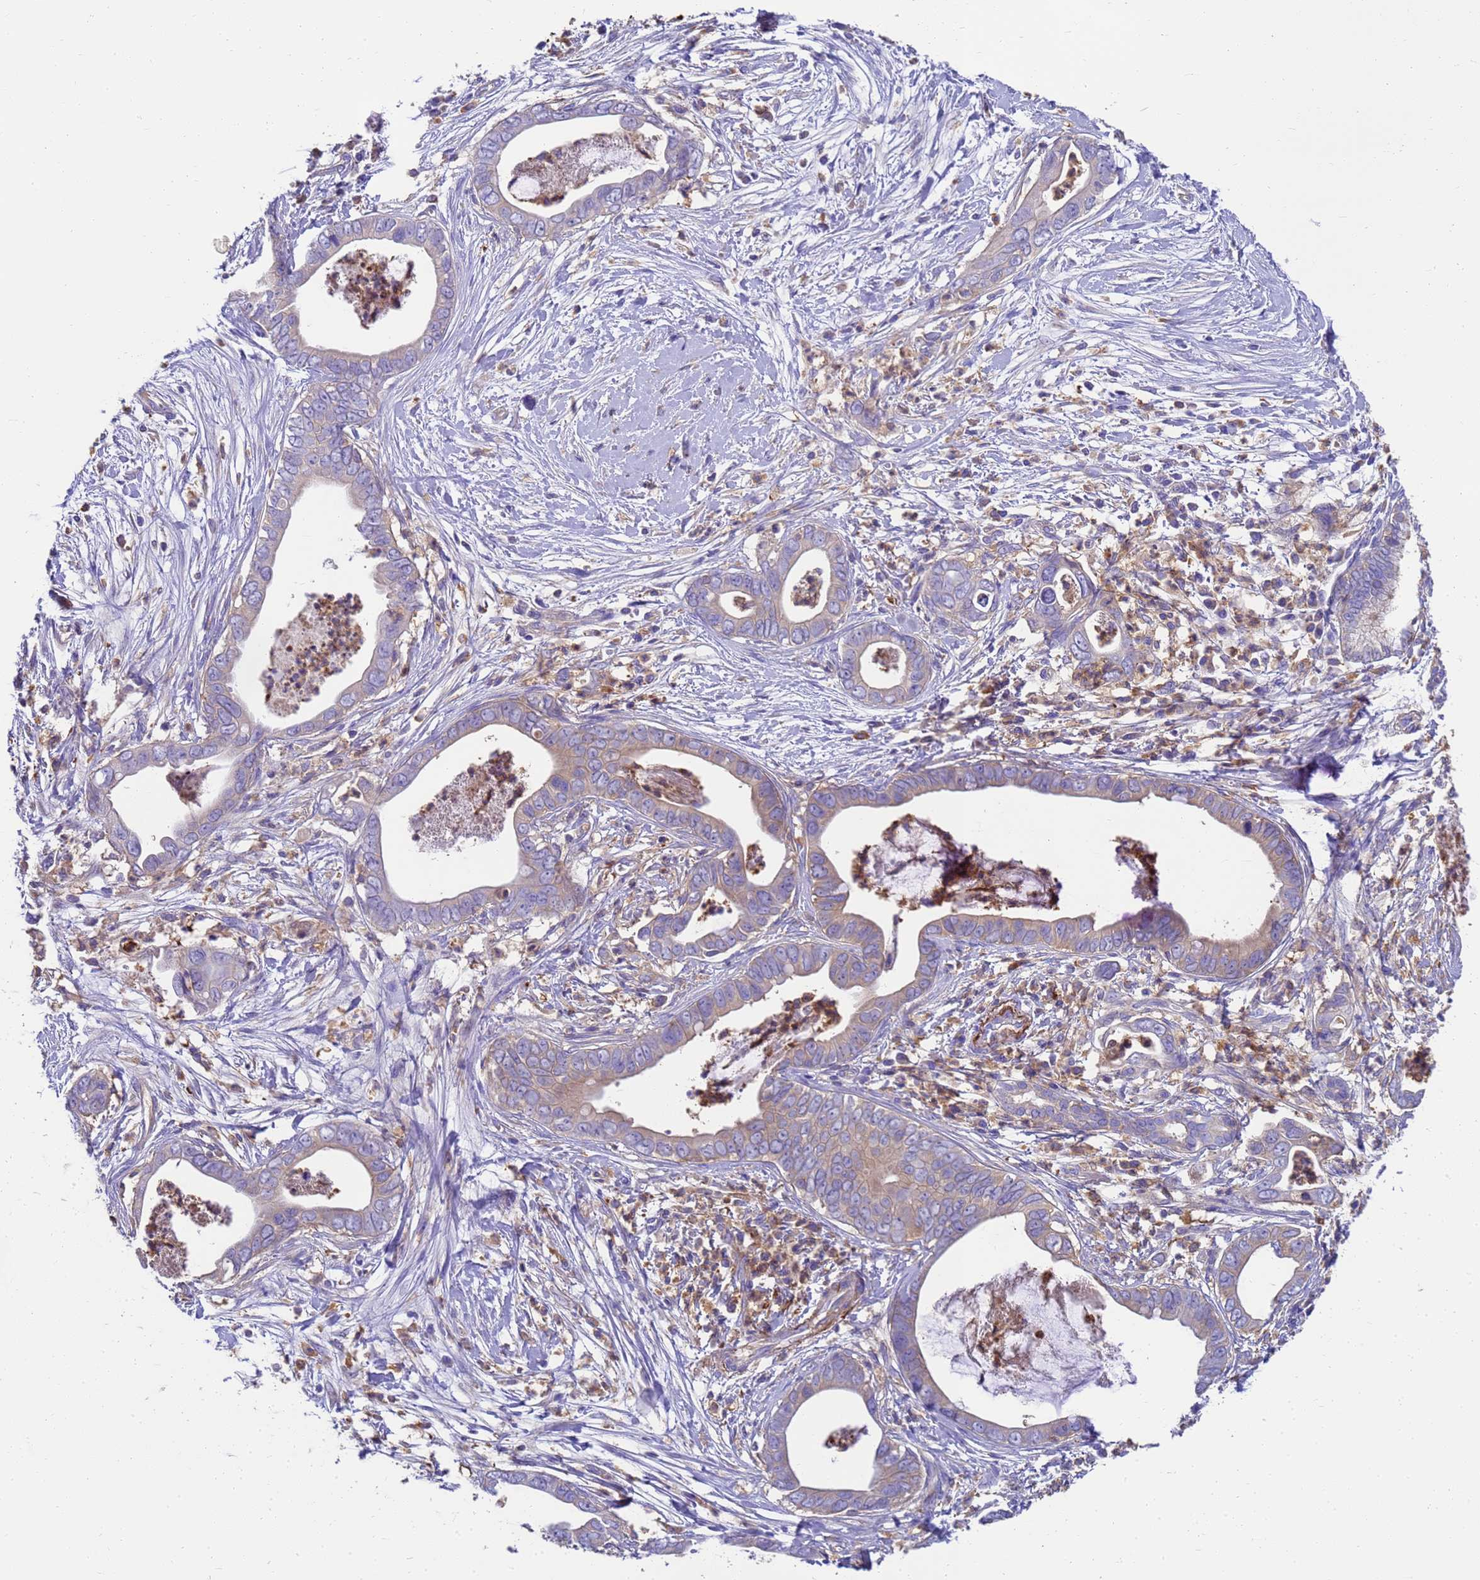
{"staining": {"intensity": "negative", "quantity": "none", "location": "none"}, "tissue": "pancreatic cancer", "cell_type": "Tumor cells", "image_type": "cancer", "snomed": [{"axis": "morphology", "description": "Adenocarcinoma, NOS"}, {"axis": "topography", "description": "Pancreas"}], "caption": "Human pancreatic adenocarcinoma stained for a protein using immunohistochemistry (IHC) reveals no positivity in tumor cells.", "gene": "ZNF235", "patient": {"sex": "male", "age": 75}}